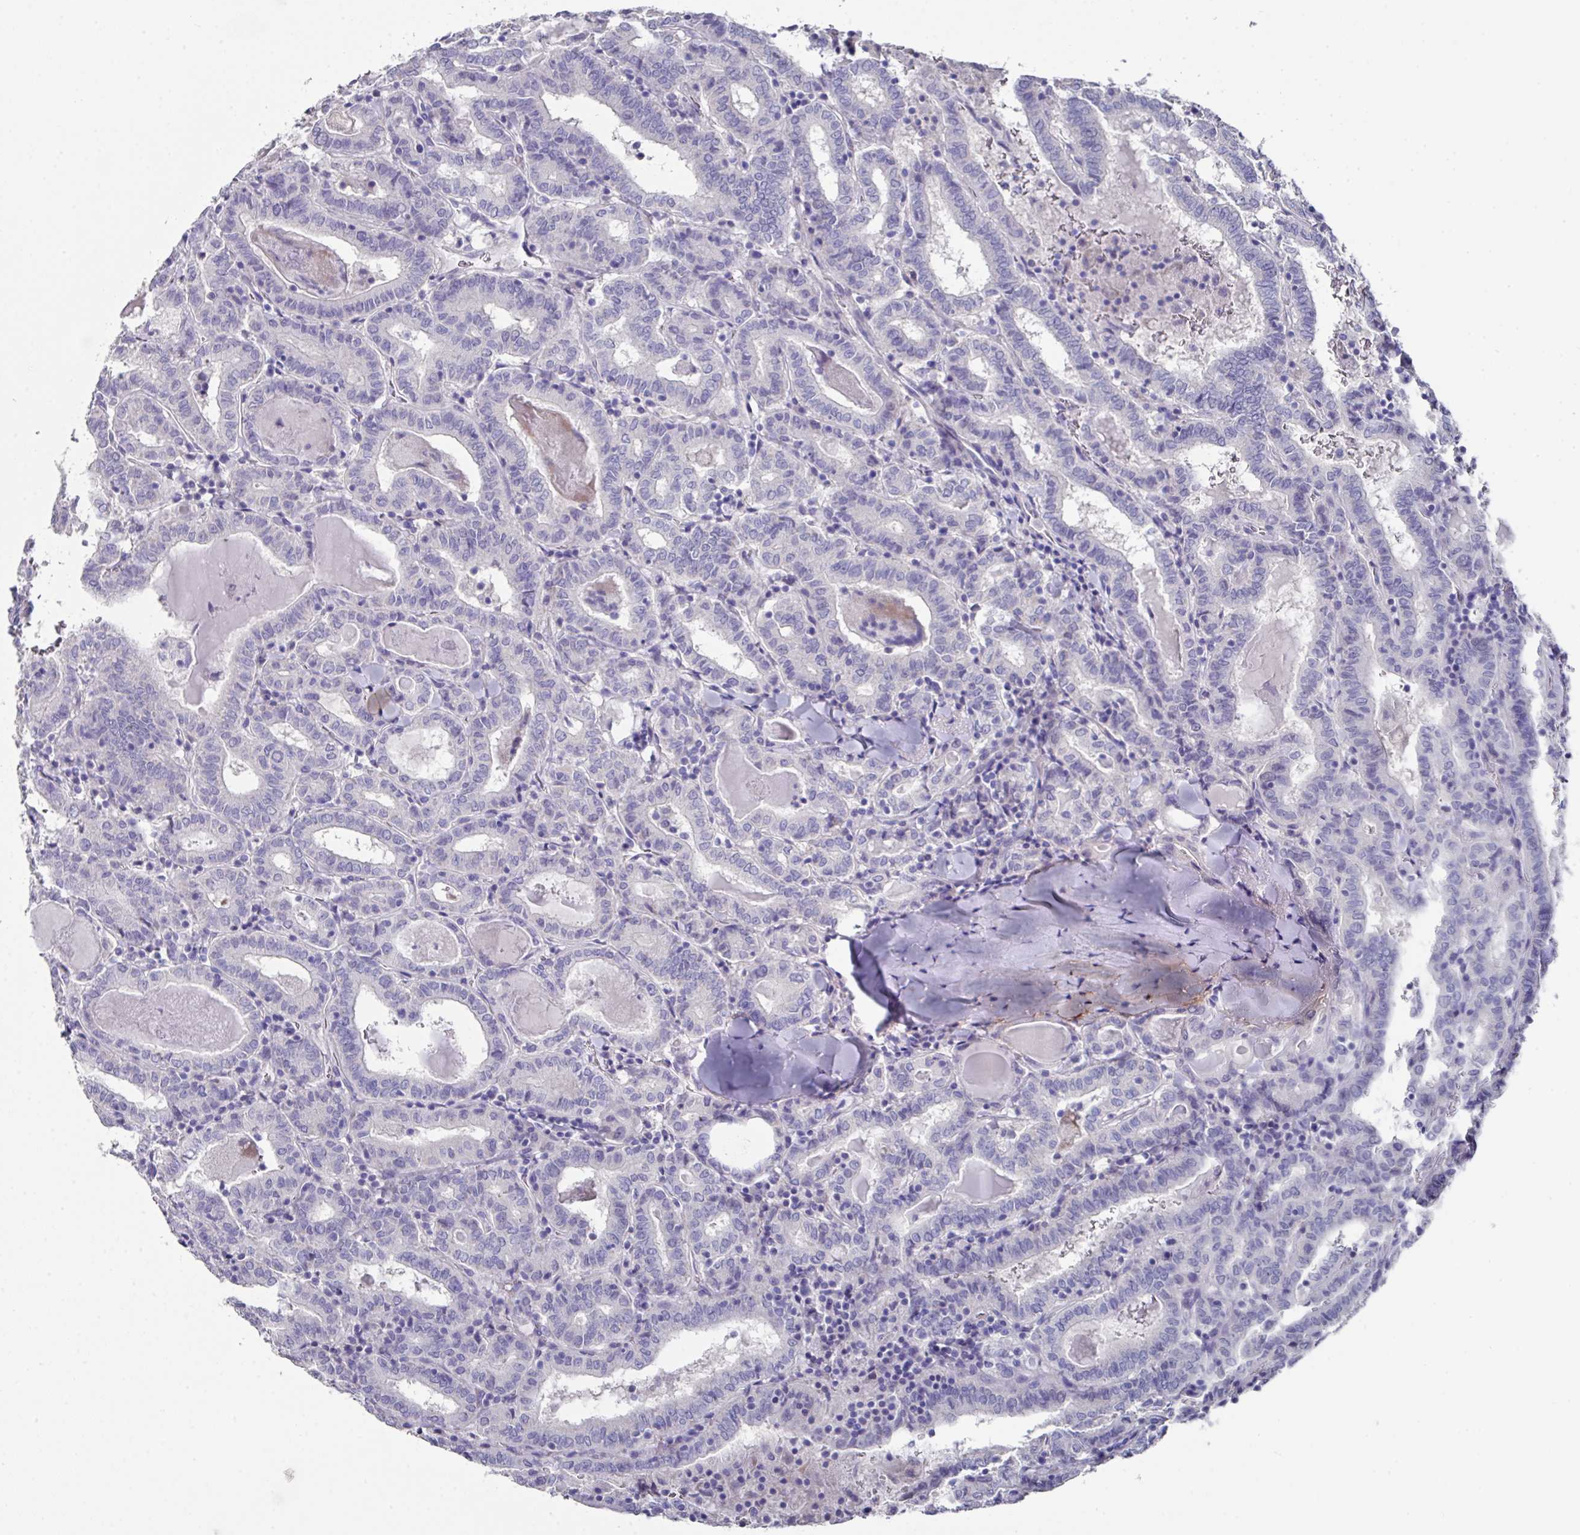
{"staining": {"intensity": "negative", "quantity": "none", "location": "none"}, "tissue": "thyroid cancer", "cell_type": "Tumor cells", "image_type": "cancer", "snomed": [{"axis": "morphology", "description": "Papillary adenocarcinoma, NOS"}, {"axis": "topography", "description": "Thyroid gland"}], "caption": "The photomicrograph exhibits no significant expression in tumor cells of thyroid papillary adenocarcinoma.", "gene": "DAZL", "patient": {"sex": "female", "age": 72}}